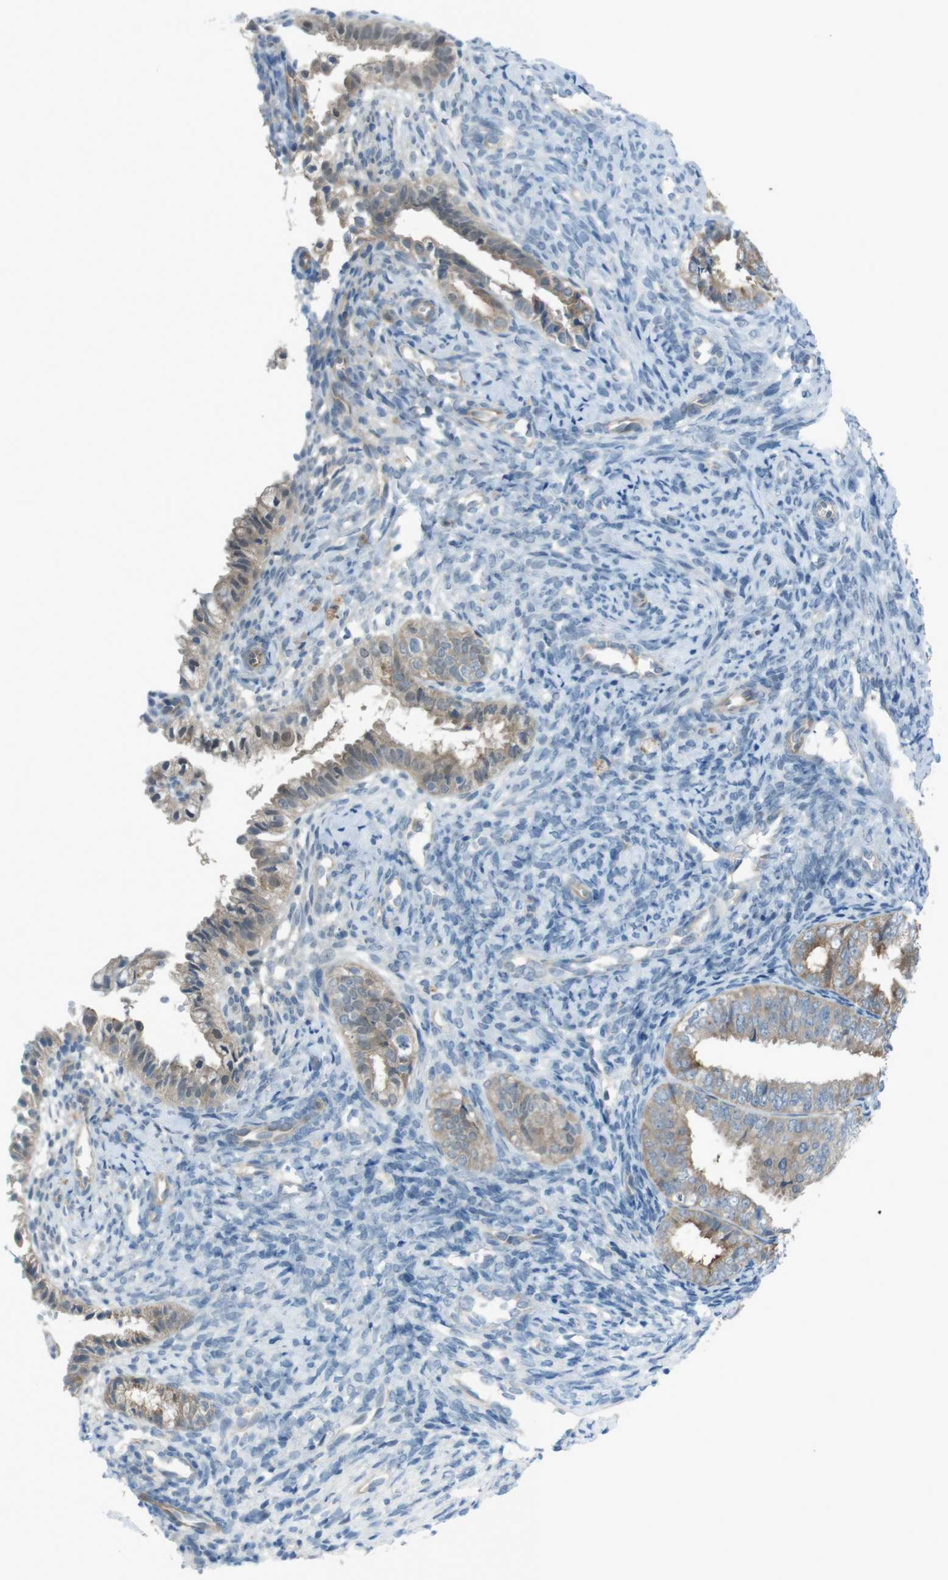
{"staining": {"intensity": "moderate", "quantity": ">75%", "location": "cytoplasmic/membranous"}, "tissue": "endometrial cancer", "cell_type": "Tumor cells", "image_type": "cancer", "snomed": [{"axis": "morphology", "description": "Adenocarcinoma, NOS"}, {"axis": "topography", "description": "Endometrium"}], "caption": "Endometrial cancer (adenocarcinoma) stained with a protein marker displays moderate staining in tumor cells.", "gene": "ZDHHC20", "patient": {"sex": "female", "age": 63}}